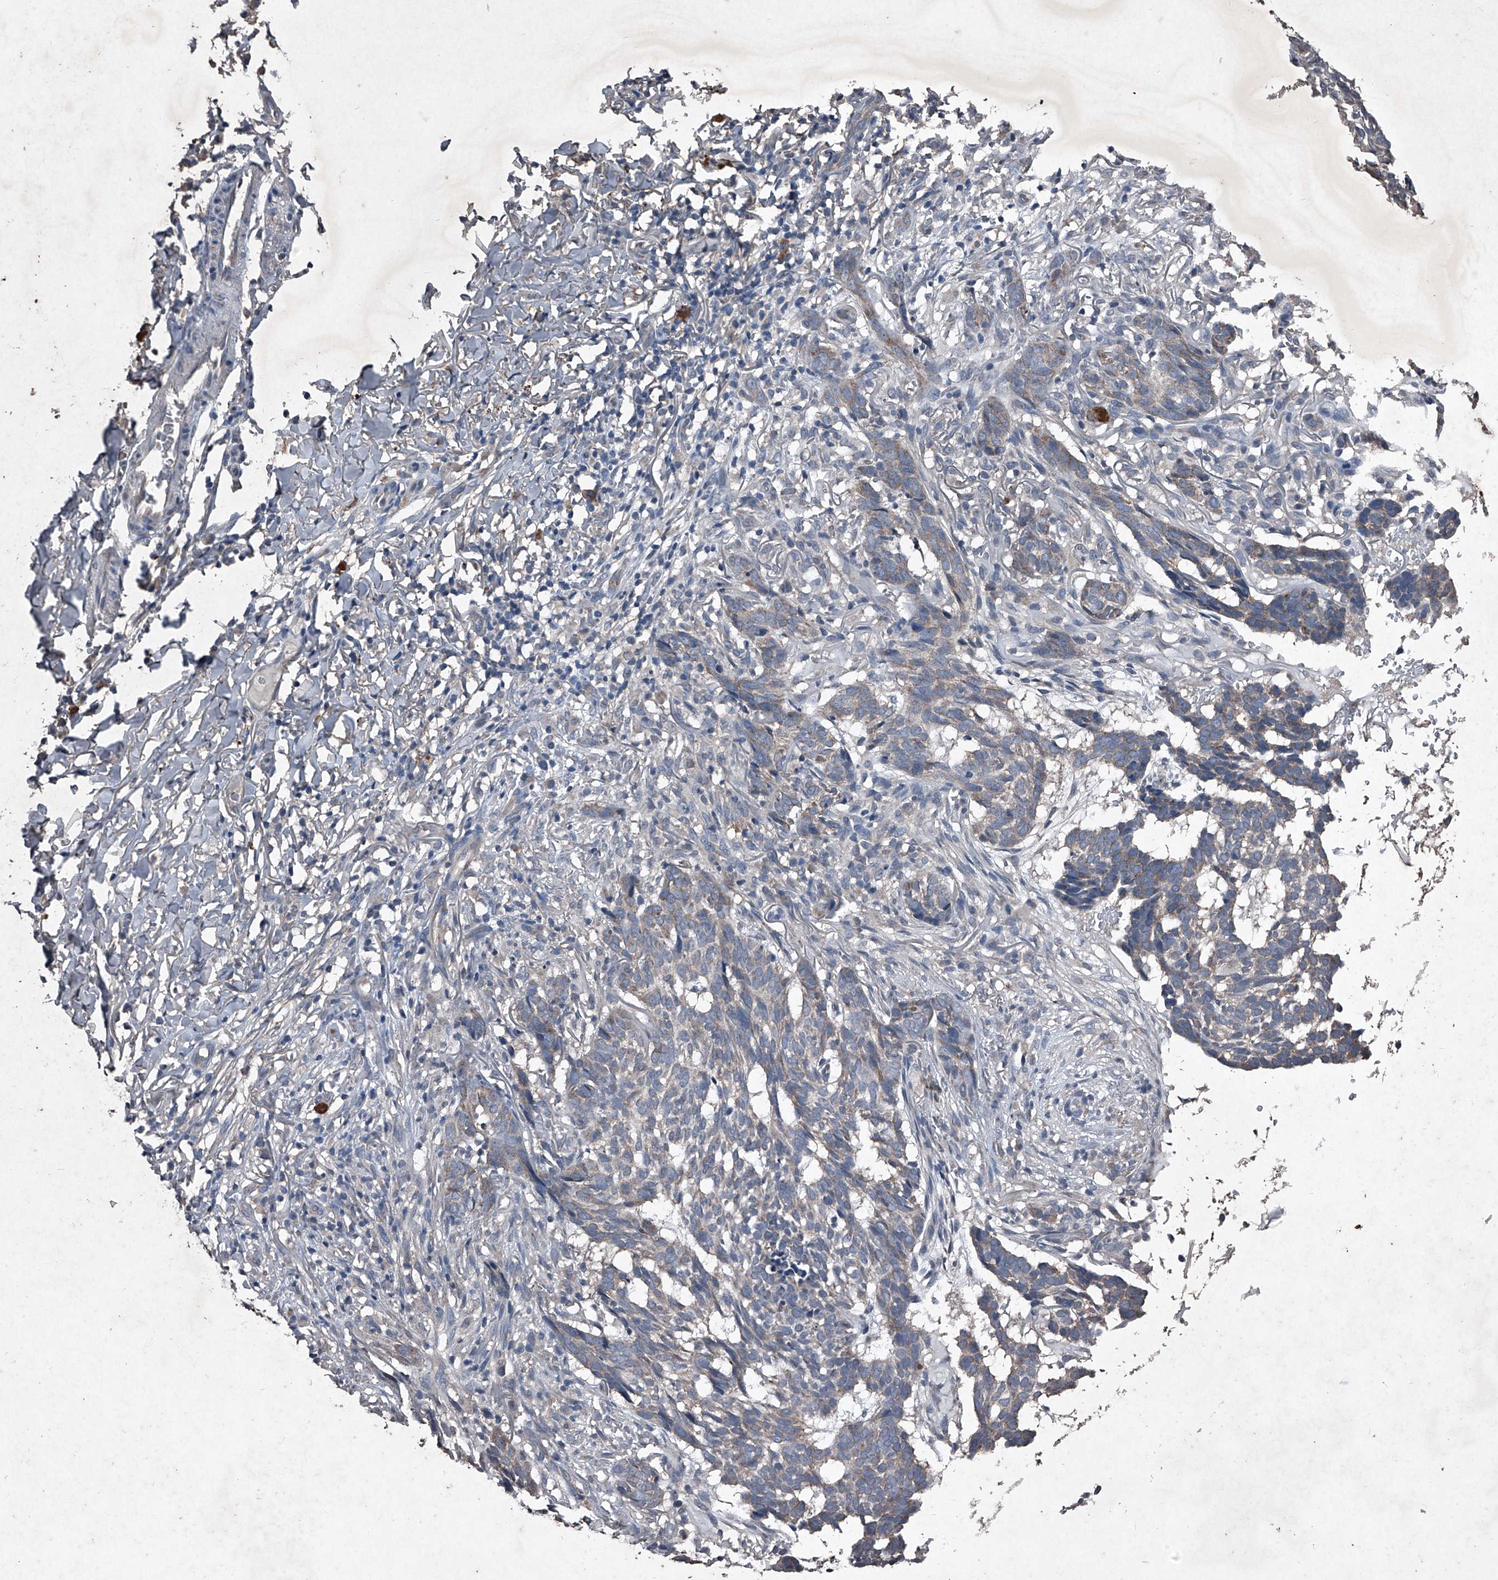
{"staining": {"intensity": "weak", "quantity": ">75%", "location": "cytoplasmic/membranous"}, "tissue": "skin cancer", "cell_type": "Tumor cells", "image_type": "cancer", "snomed": [{"axis": "morphology", "description": "Basal cell carcinoma"}, {"axis": "topography", "description": "Skin"}], "caption": "About >75% of tumor cells in human skin cancer exhibit weak cytoplasmic/membranous protein expression as visualized by brown immunohistochemical staining.", "gene": "MAPKAP1", "patient": {"sex": "male", "age": 85}}